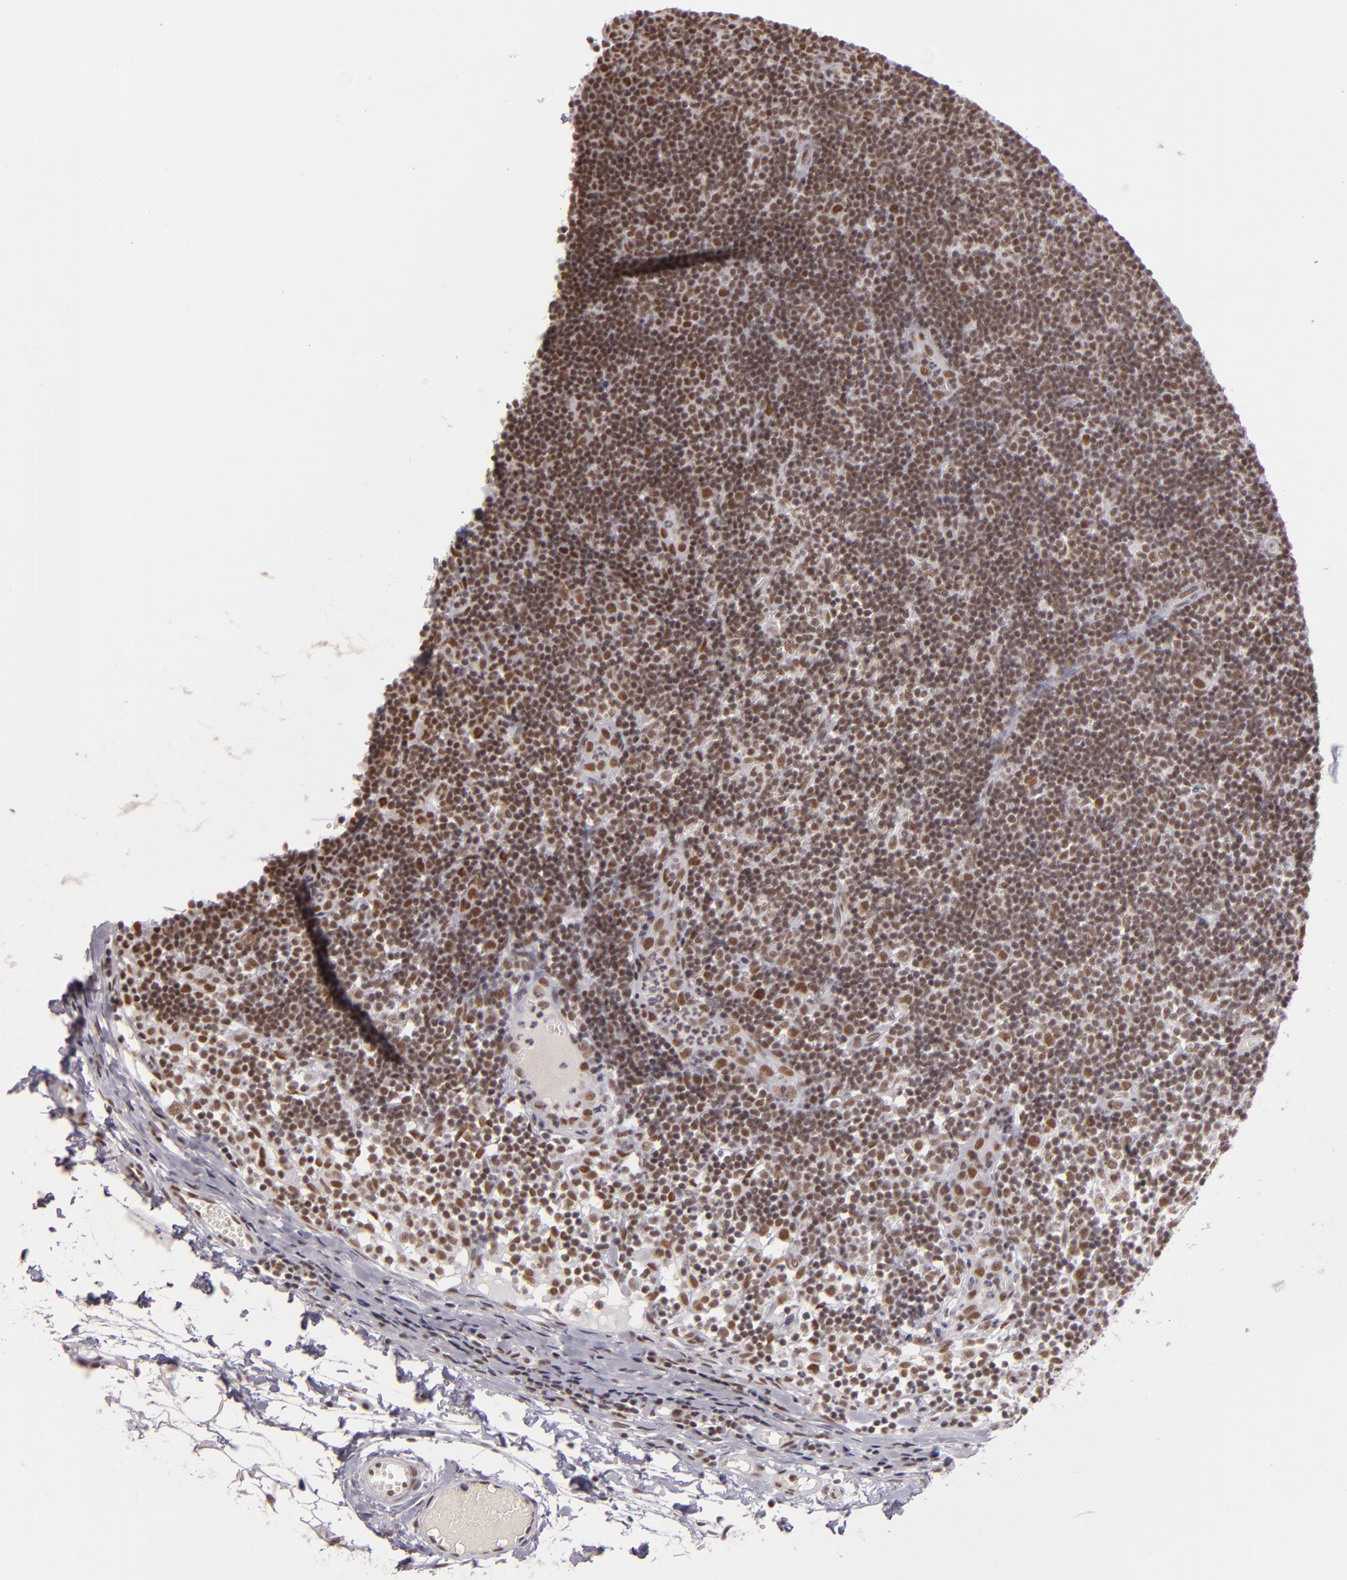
{"staining": {"intensity": "moderate", "quantity": ">75%", "location": "nuclear"}, "tissue": "lymph node", "cell_type": "Germinal center cells", "image_type": "normal", "snomed": [{"axis": "morphology", "description": "Normal tissue, NOS"}, {"axis": "morphology", "description": "Inflammation, NOS"}, {"axis": "topography", "description": "Lymph node"}, {"axis": "topography", "description": "Salivary gland"}], "caption": "Protein staining of unremarkable lymph node demonstrates moderate nuclear staining in about >75% of germinal center cells. The protein of interest is shown in brown color, while the nuclei are stained blue.", "gene": "BRD8", "patient": {"sex": "male", "age": 3}}